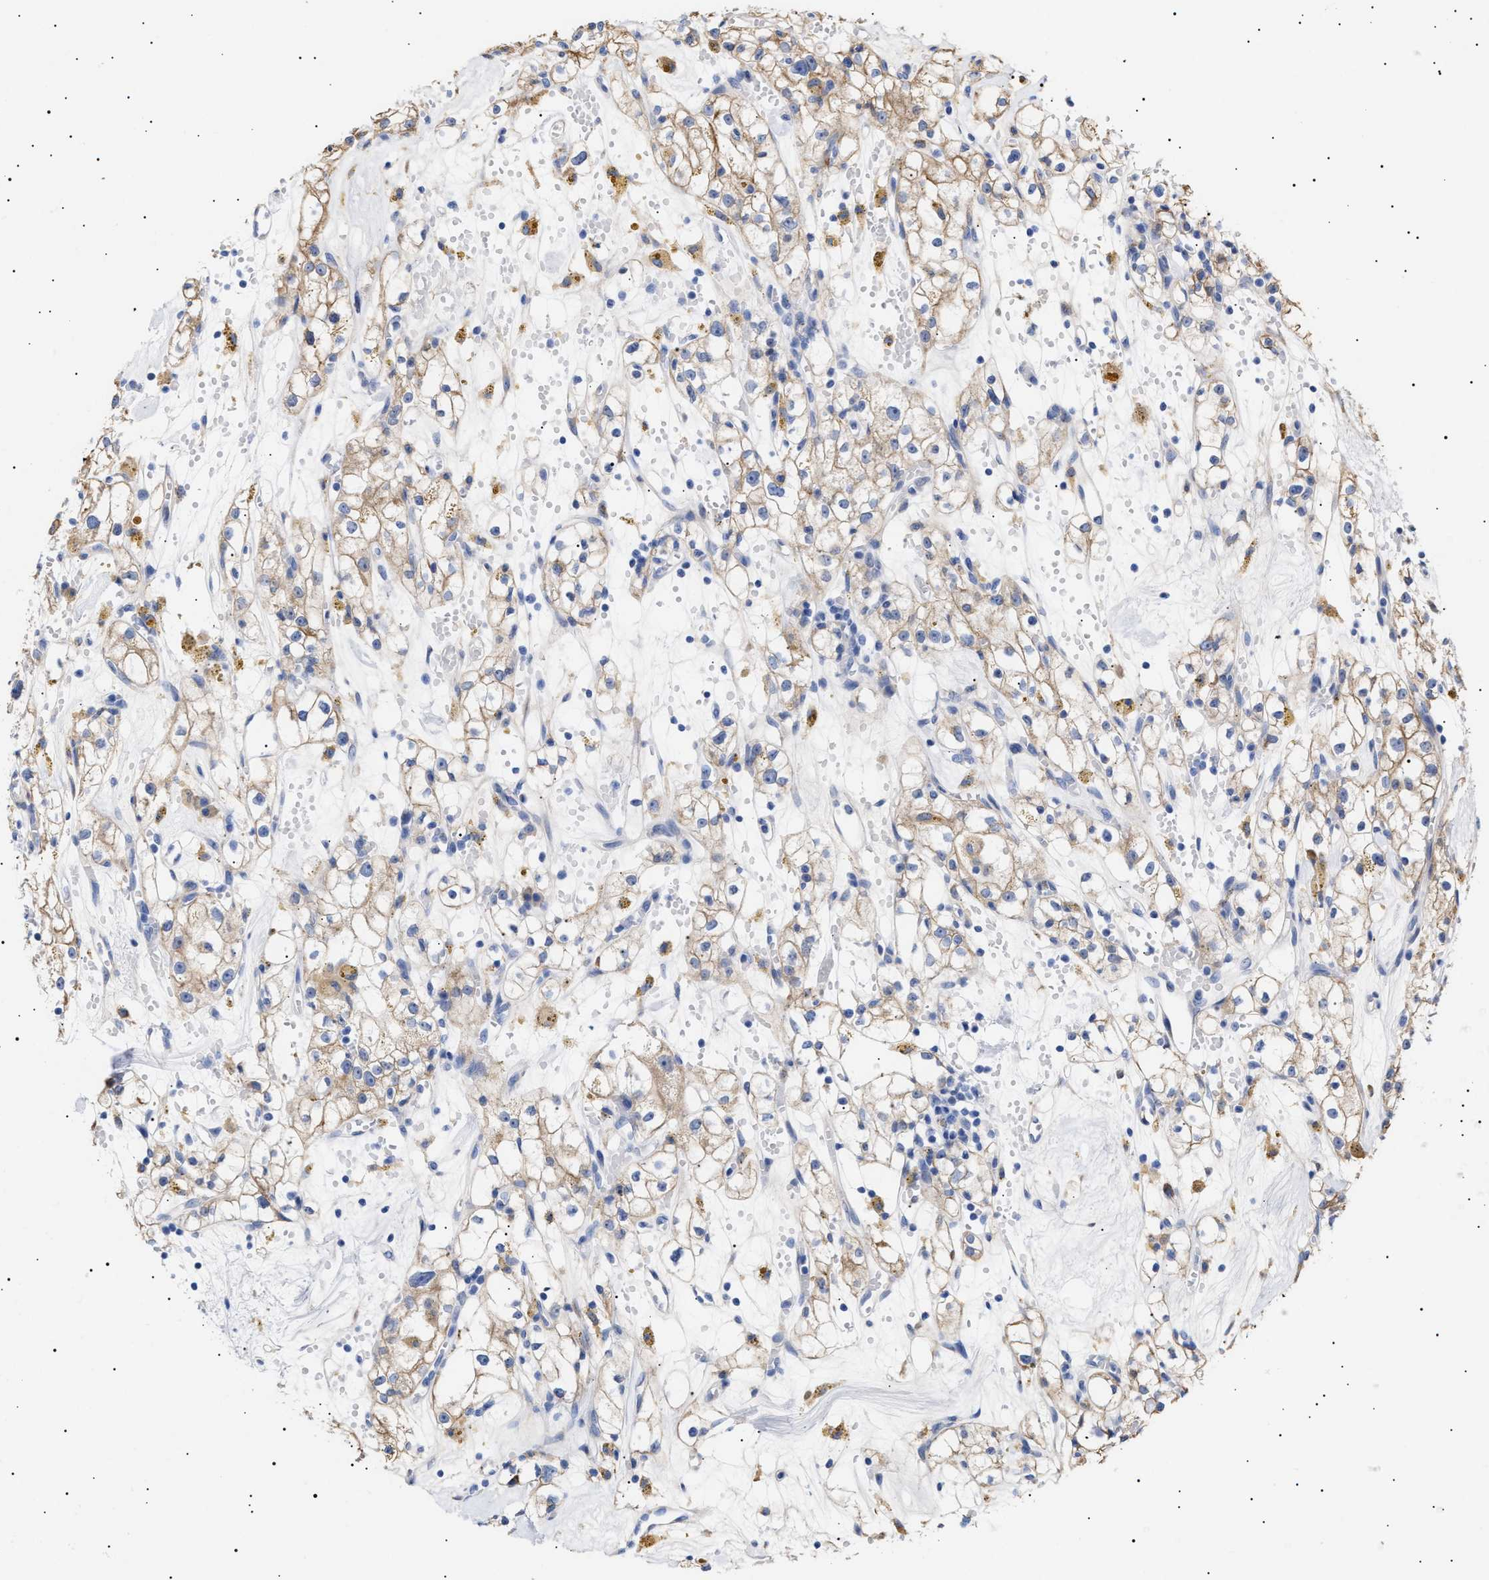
{"staining": {"intensity": "moderate", "quantity": ">75%", "location": "cytoplasmic/membranous"}, "tissue": "renal cancer", "cell_type": "Tumor cells", "image_type": "cancer", "snomed": [{"axis": "morphology", "description": "Adenocarcinoma, NOS"}, {"axis": "topography", "description": "Kidney"}], "caption": "An immunohistochemistry (IHC) histopathology image of neoplastic tissue is shown. Protein staining in brown labels moderate cytoplasmic/membranous positivity in adenocarcinoma (renal) within tumor cells.", "gene": "ERCC6L2", "patient": {"sex": "male", "age": 56}}